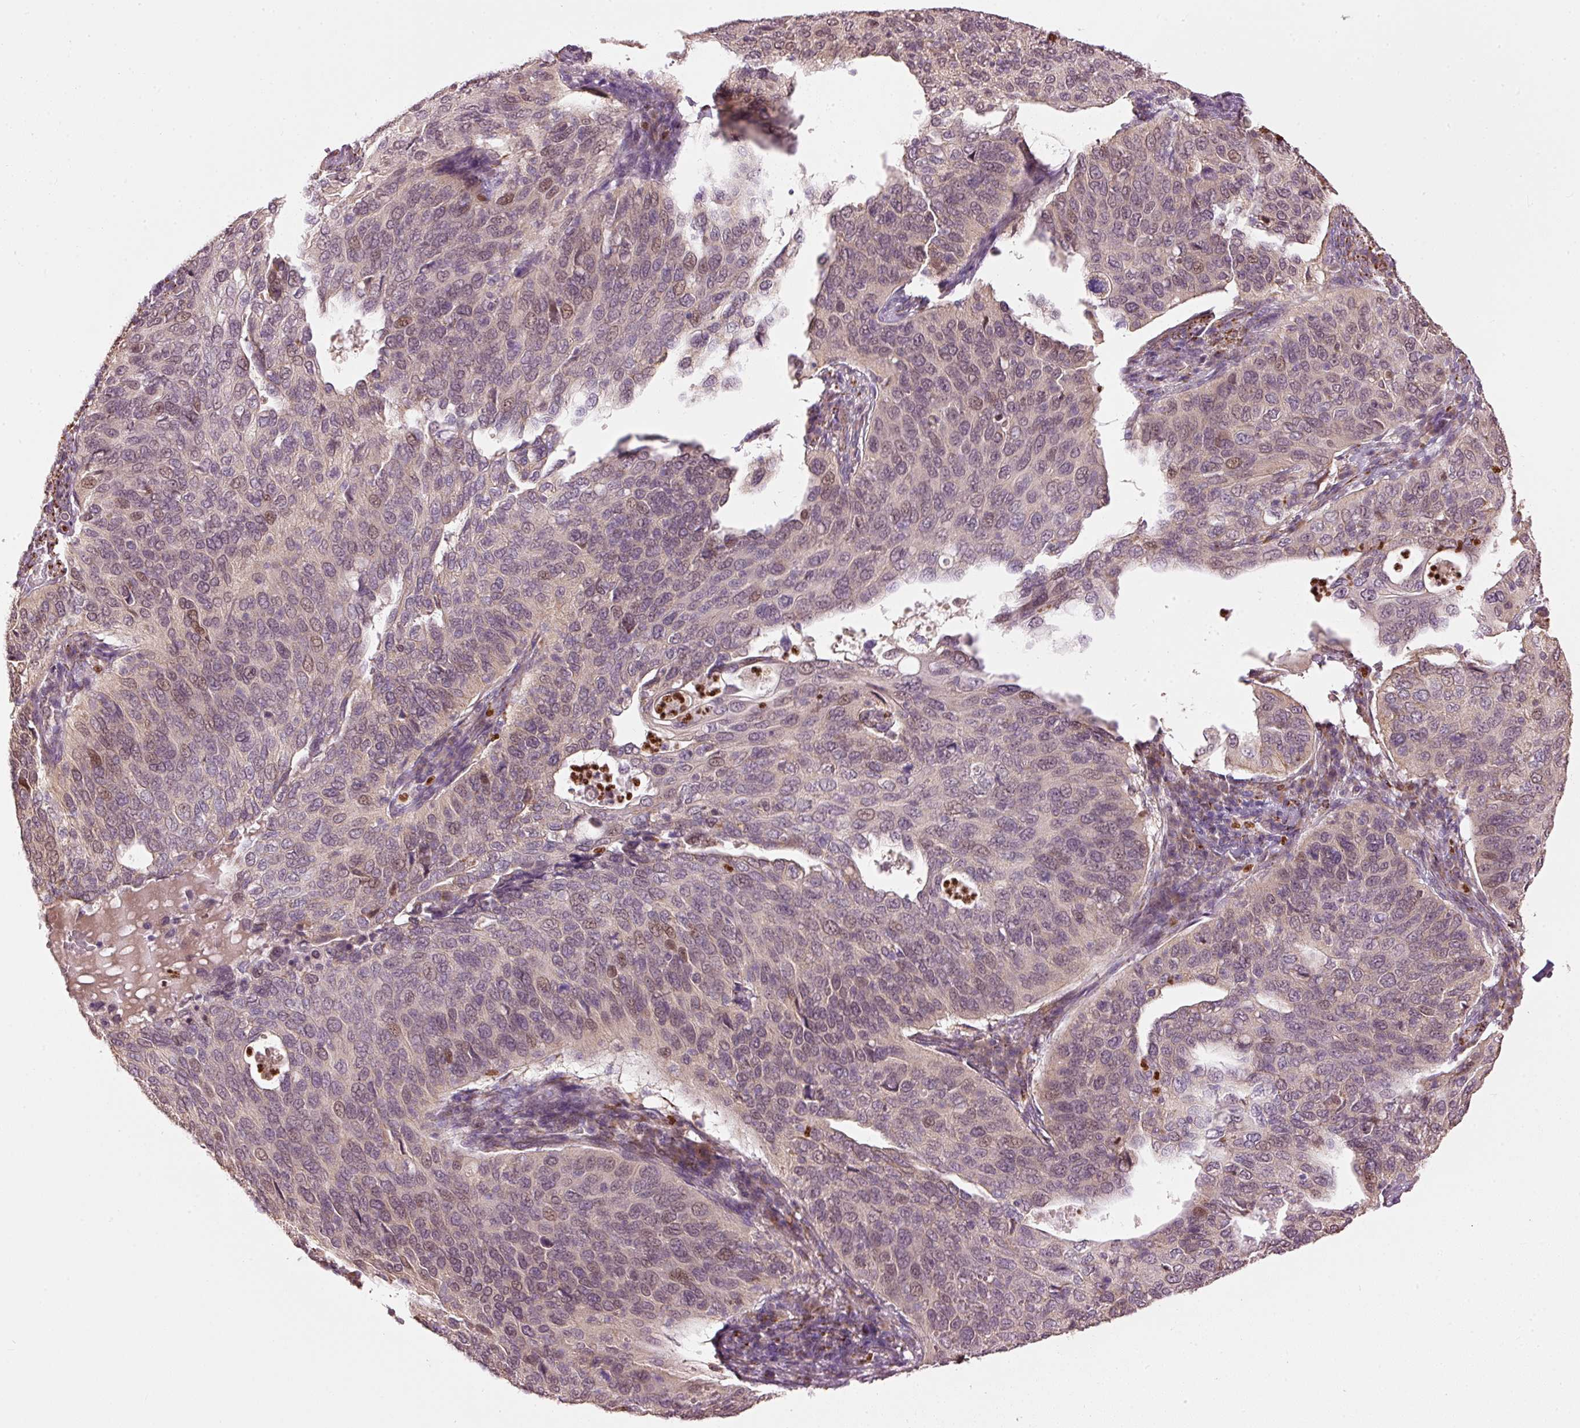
{"staining": {"intensity": "moderate", "quantity": "<25%", "location": "cytoplasmic/membranous"}, "tissue": "cervical cancer", "cell_type": "Tumor cells", "image_type": "cancer", "snomed": [{"axis": "morphology", "description": "Squamous cell carcinoma, NOS"}, {"axis": "topography", "description": "Cervix"}], "caption": "High-power microscopy captured an IHC histopathology image of squamous cell carcinoma (cervical), revealing moderate cytoplasmic/membranous positivity in approximately <25% of tumor cells.", "gene": "MTHFD1L", "patient": {"sex": "female", "age": 36}}